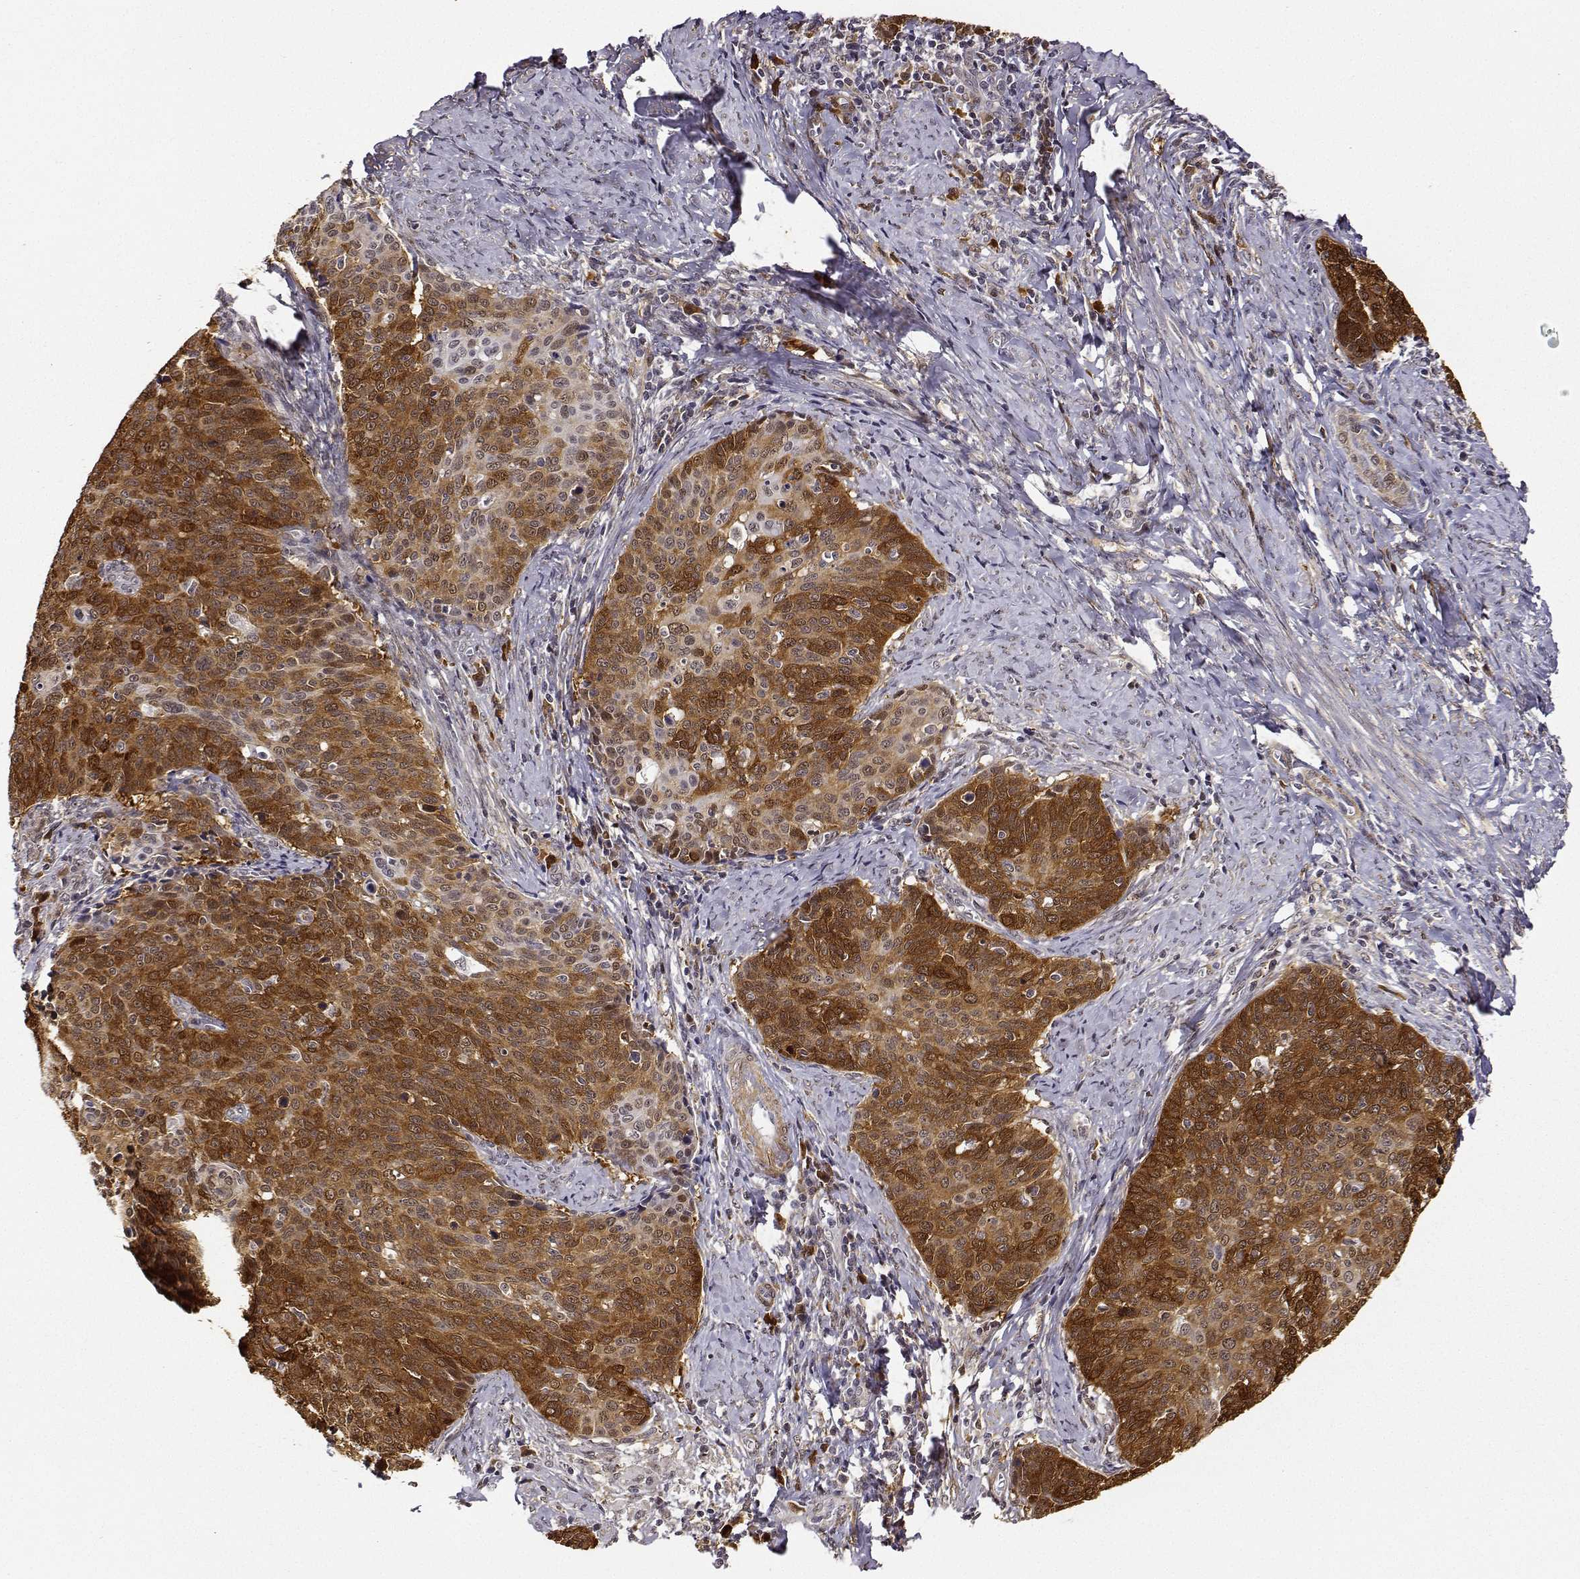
{"staining": {"intensity": "strong", "quantity": ">75%", "location": "cytoplasmic/membranous"}, "tissue": "cervical cancer", "cell_type": "Tumor cells", "image_type": "cancer", "snomed": [{"axis": "morphology", "description": "Normal tissue, NOS"}, {"axis": "morphology", "description": "Squamous cell carcinoma, NOS"}, {"axis": "topography", "description": "Cervix"}], "caption": "A photomicrograph of human cervical cancer stained for a protein reveals strong cytoplasmic/membranous brown staining in tumor cells.", "gene": "PHGDH", "patient": {"sex": "female", "age": 39}}